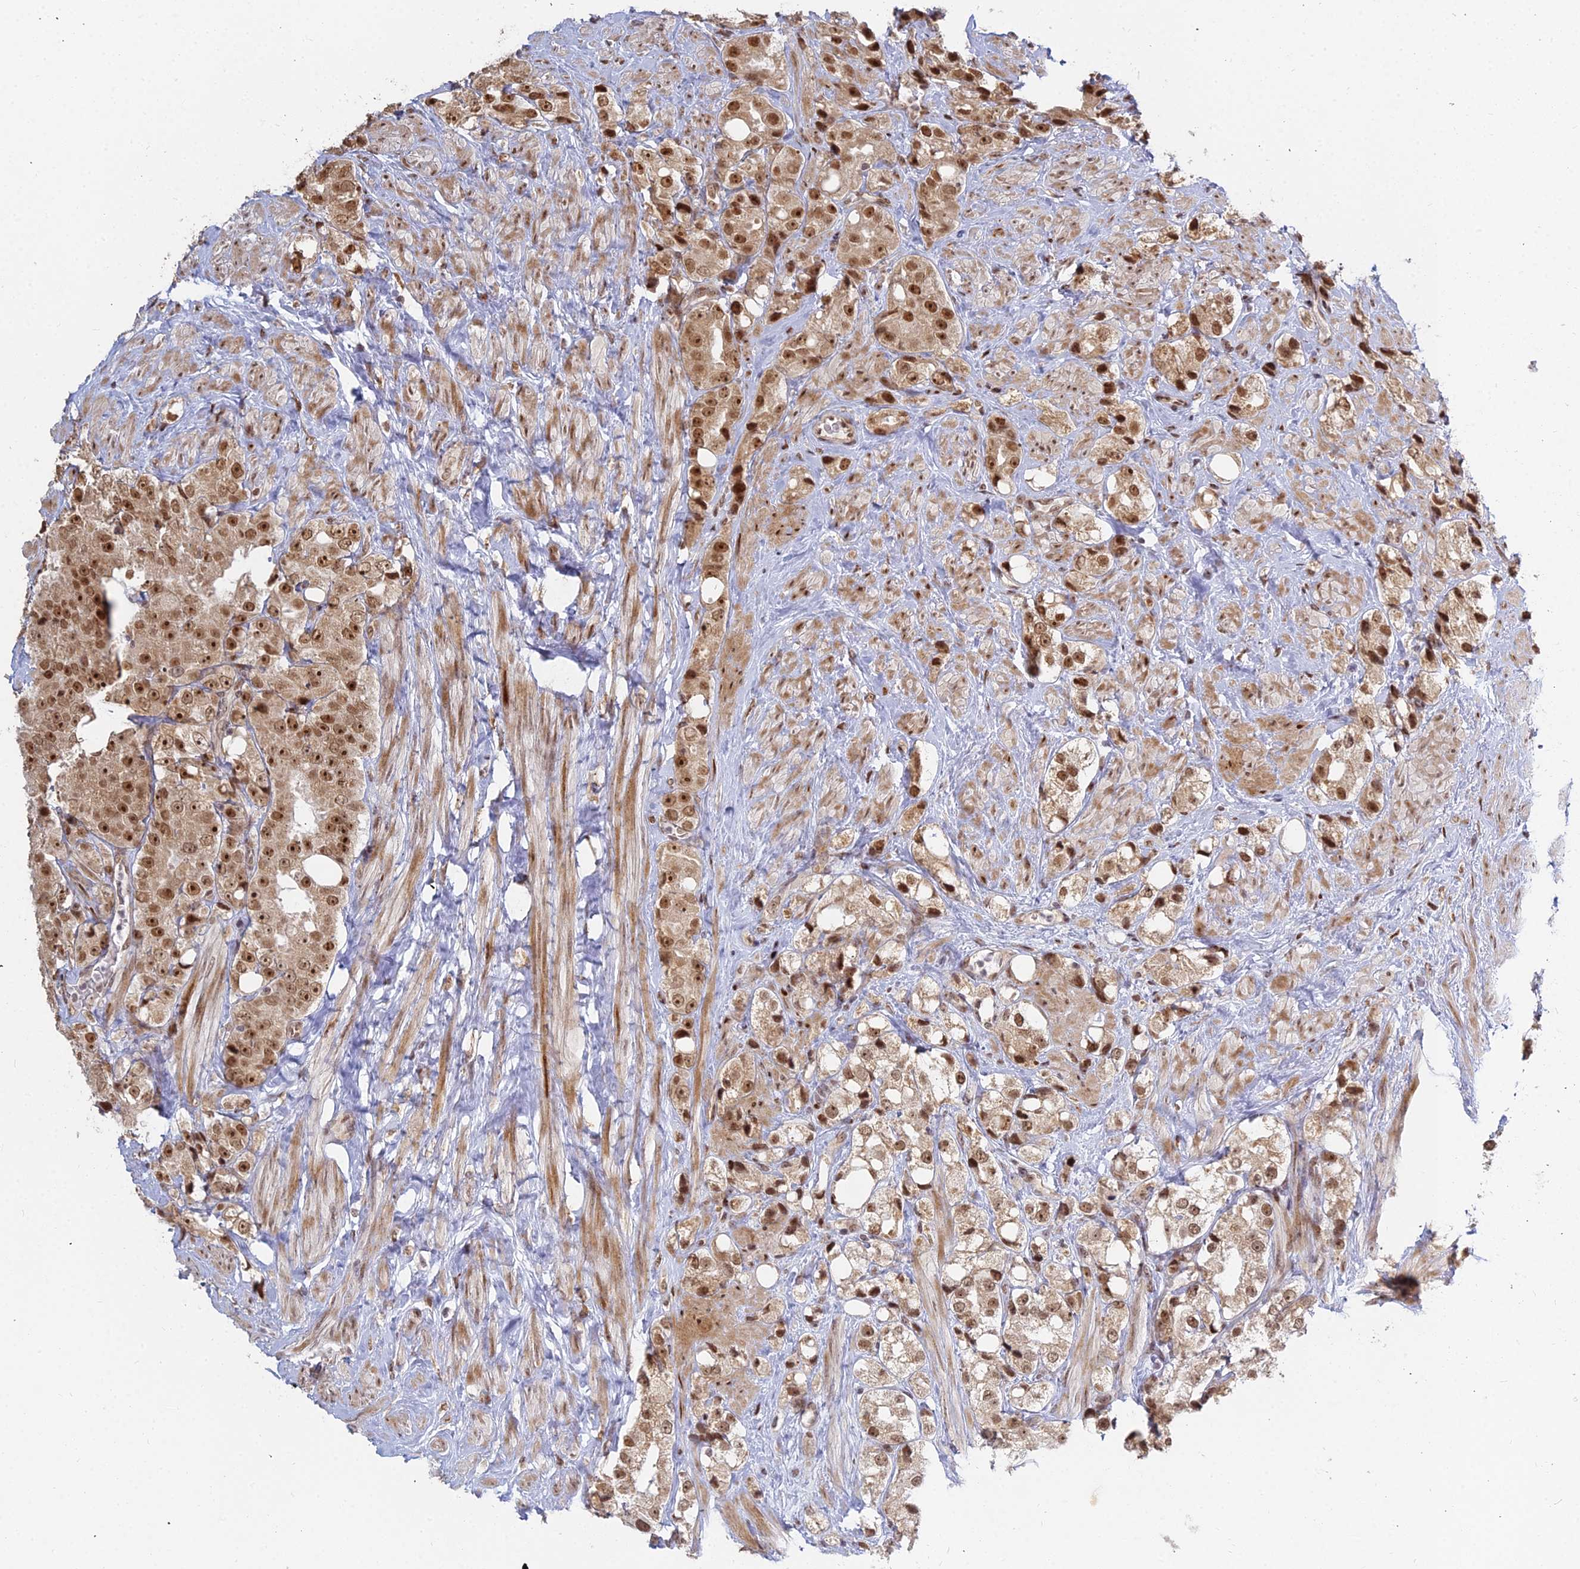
{"staining": {"intensity": "moderate", "quantity": ">75%", "location": "cytoplasmic/membranous,nuclear"}, "tissue": "prostate cancer", "cell_type": "Tumor cells", "image_type": "cancer", "snomed": [{"axis": "morphology", "description": "Adenocarcinoma, NOS"}, {"axis": "topography", "description": "Prostate"}], "caption": "Immunohistochemistry image of neoplastic tissue: human adenocarcinoma (prostate) stained using immunohistochemistry (IHC) exhibits medium levels of moderate protein expression localized specifically in the cytoplasmic/membranous and nuclear of tumor cells, appearing as a cytoplasmic/membranous and nuclear brown color.", "gene": "ABCA2", "patient": {"sex": "male", "age": 79}}